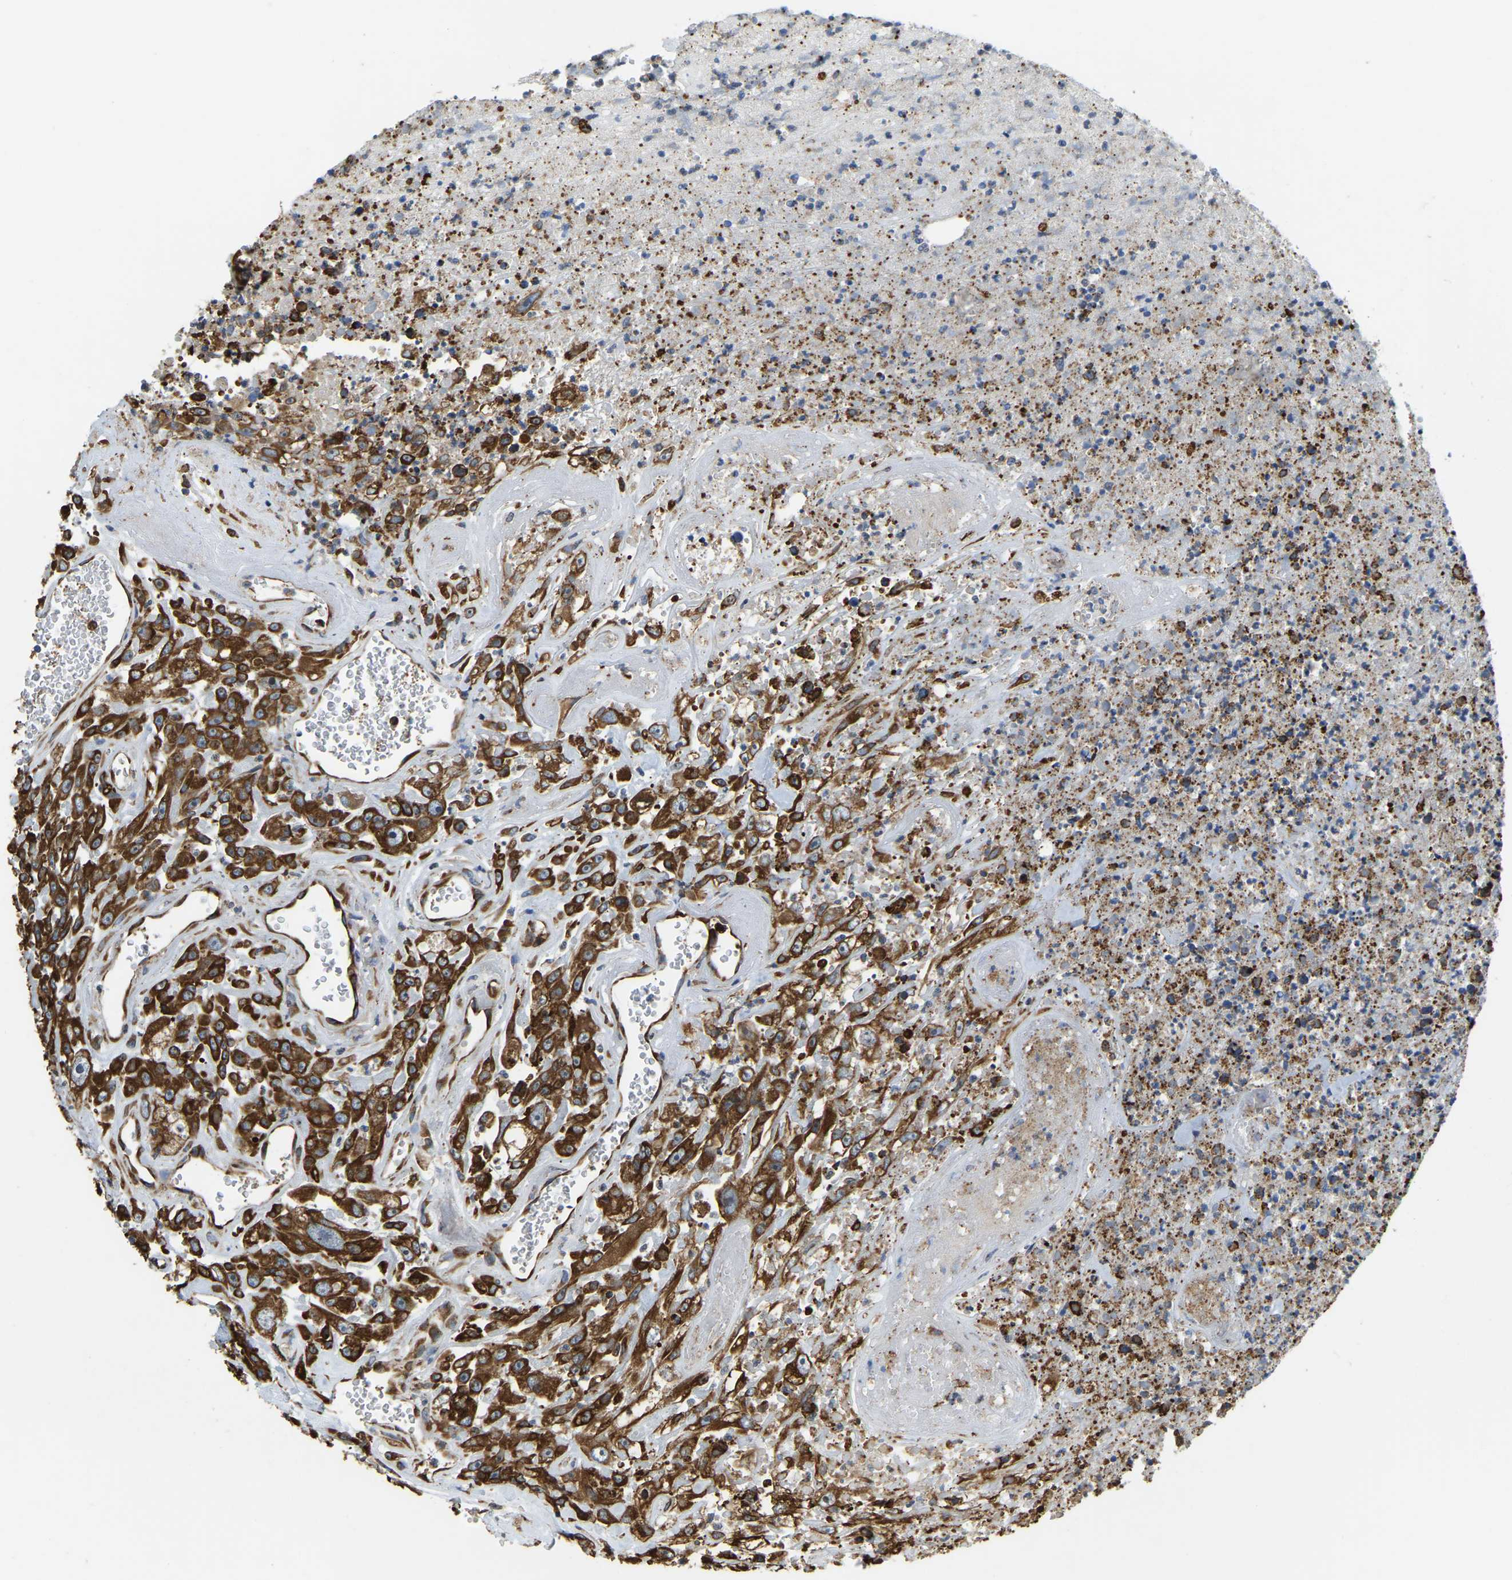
{"staining": {"intensity": "strong", "quantity": ">75%", "location": "cytoplasmic/membranous"}, "tissue": "urothelial cancer", "cell_type": "Tumor cells", "image_type": "cancer", "snomed": [{"axis": "morphology", "description": "Urothelial carcinoma, High grade"}, {"axis": "topography", "description": "Urinary bladder"}], "caption": "This is an image of IHC staining of urothelial cancer, which shows strong expression in the cytoplasmic/membranous of tumor cells.", "gene": "RNF115", "patient": {"sex": "male", "age": 46}}